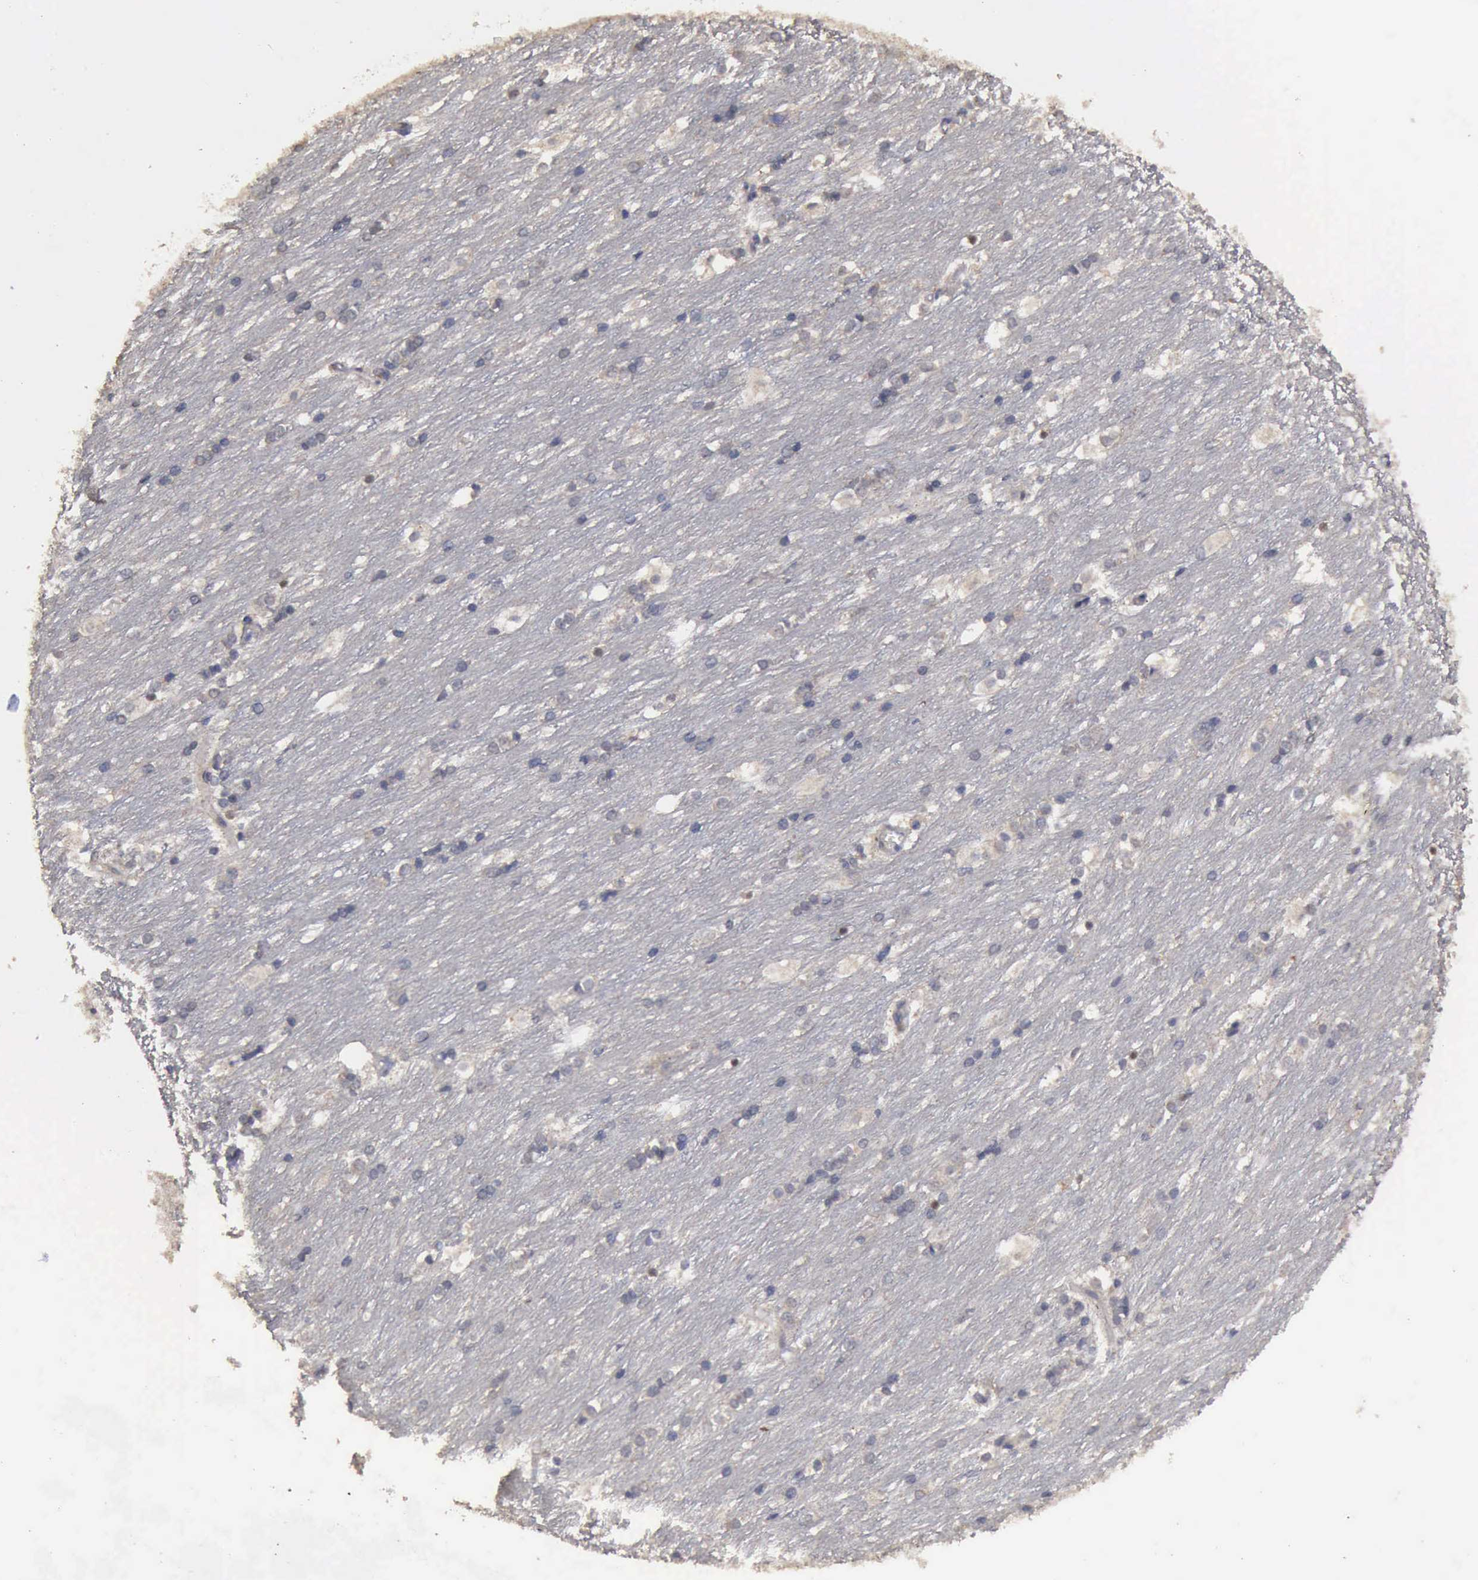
{"staining": {"intensity": "negative", "quantity": "none", "location": "none"}, "tissue": "caudate", "cell_type": "Glial cells", "image_type": "normal", "snomed": [{"axis": "morphology", "description": "Normal tissue, NOS"}, {"axis": "topography", "description": "Lateral ventricle wall"}], "caption": "DAB (3,3'-diaminobenzidine) immunohistochemical staining of normal caudate shows no significant expression in glial cells.", "gene": "CRKL", "patient": {"sex": "female", "age": 19}}